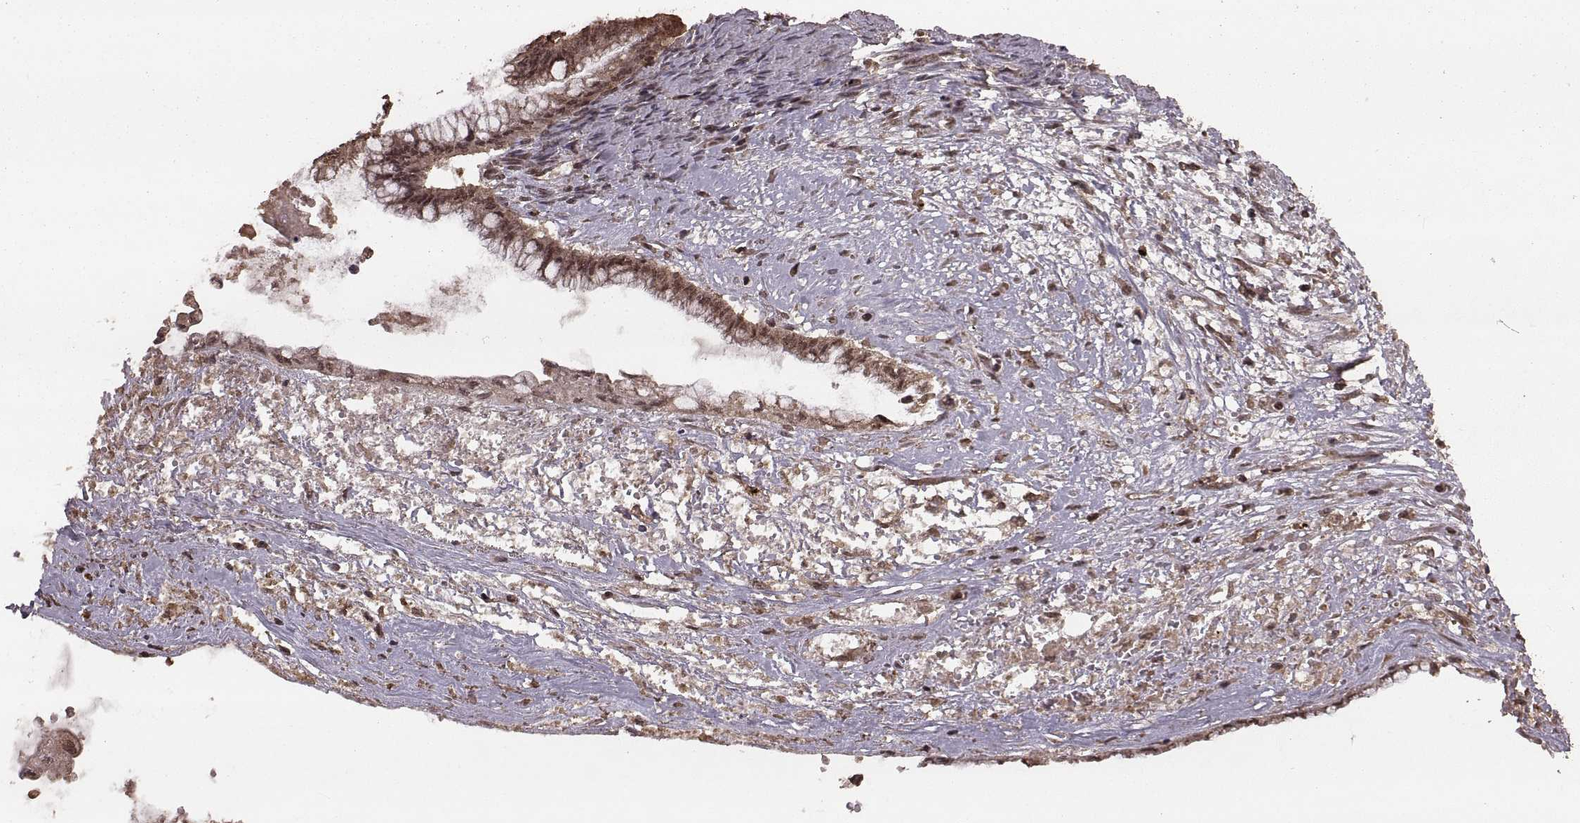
{"staining": {"intensity": "moderate", "quantity": ">75%", "location": "cytoplasmic/membranous"}, "tissue": "ovarian cancer", "cell_type": "Tumor cells", "image_type": "cancer", "snomed": [{"axis": "morphology", "description": "Cystadenocarcinoma, mucinous, NOS"}, {"axis": "topography", "description": "Ovary"}], "caption": "This is a histology image of immunohistochemistry staining of ovarian mucinous cystadenocarcinoma, which shows moderate staining in the cytoplasmic/membranous of tumor cells.", "gene": "RFT1", "patient": {"sex": "female", "age": 67}}